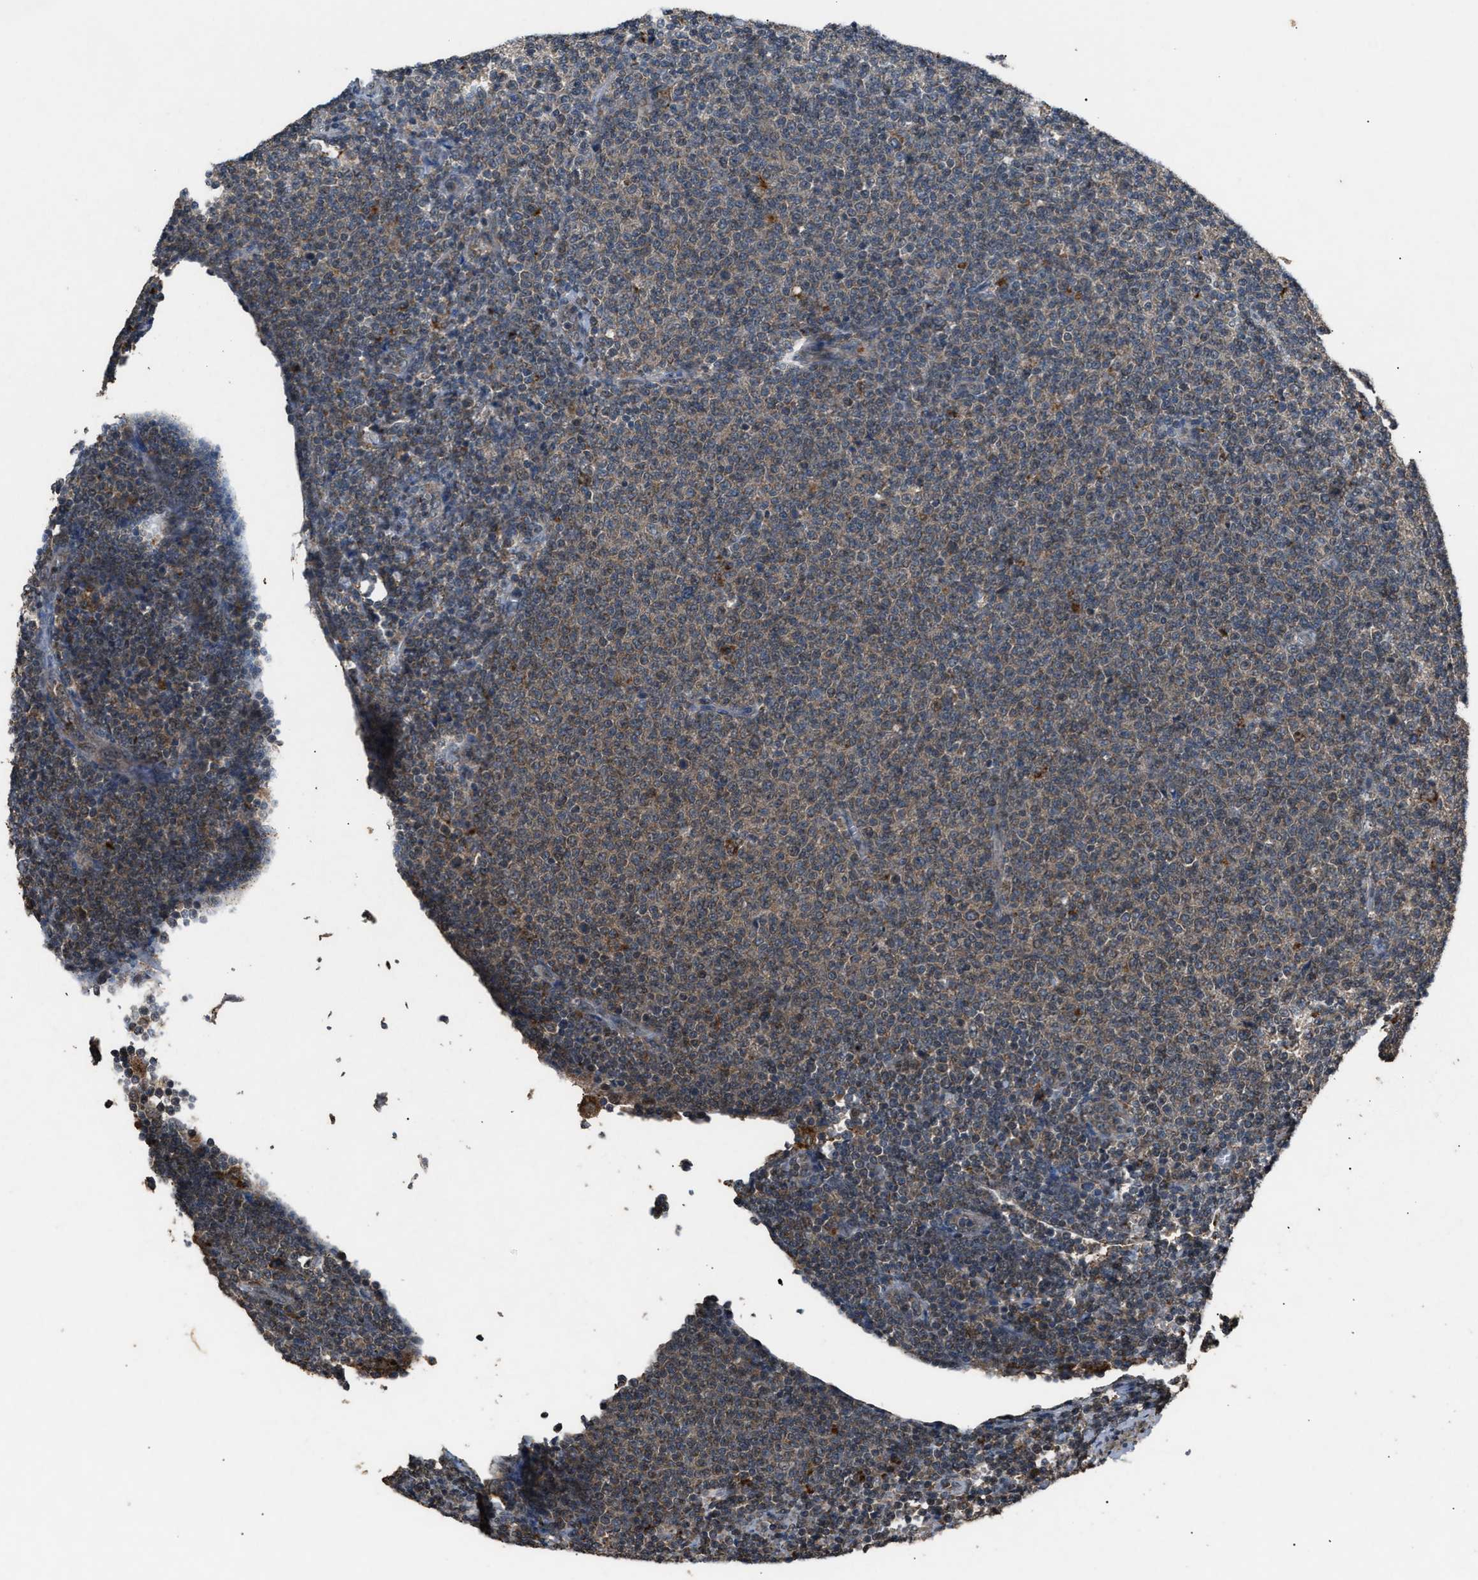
{"staining": {"intensity": "weak", "quantity": ">75%", "location": "cytoplasmic/membranous"}, "tissue": "lymphoma", "cell_type": "Tumor cells", "image_type": "cancer", "snomed": [{"axis": "morphology", "description": "Malignant lymphoma, non-Hodgkin's type, Low grade"}, {"axis": "topography", "description": "Lymph node"}], "caption": "This is an image of immunohistochemistry staining of lymphoma, which shows weak expression in the cytoplasmic/membranous of tumor cells.", "gene": "PSMD1", "patient": {"sex": "male", "age": 66}}